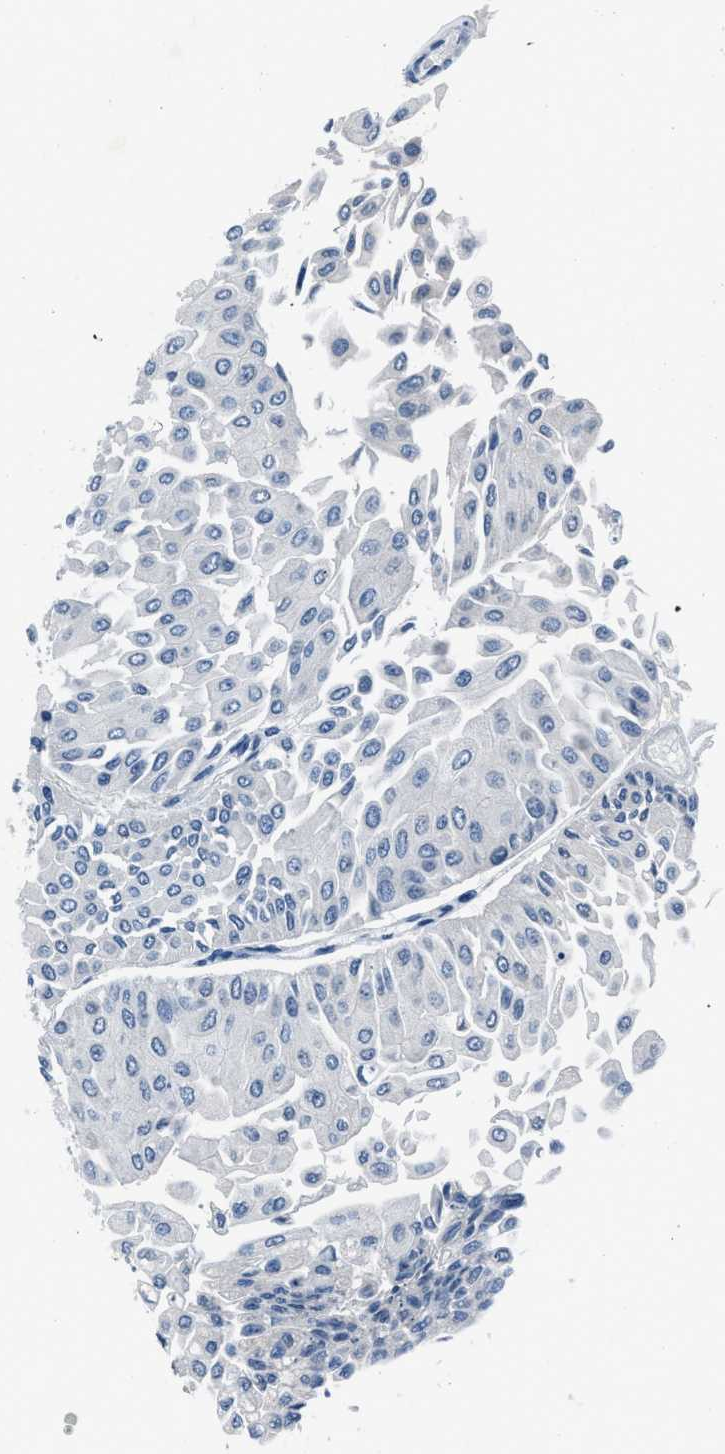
{"staining": {"intensity": "negative", "quantity": "none", "location": "none"}, "tissue": "urothelial cancer", "cell_type": "Tumor cells", "image_type": "cancer", "snomed": [{"axis": "morphology", "description": "Urothelial carcinoma, Low grade"}, {"axis": "topography", "description": "Urinary bladder"}], "caption": "Tumor cells show no significant protein positivity in low-grade urothelial carcinoma.", "gene": "GJA3", "patient": {"sex": "male", "age": 67}}